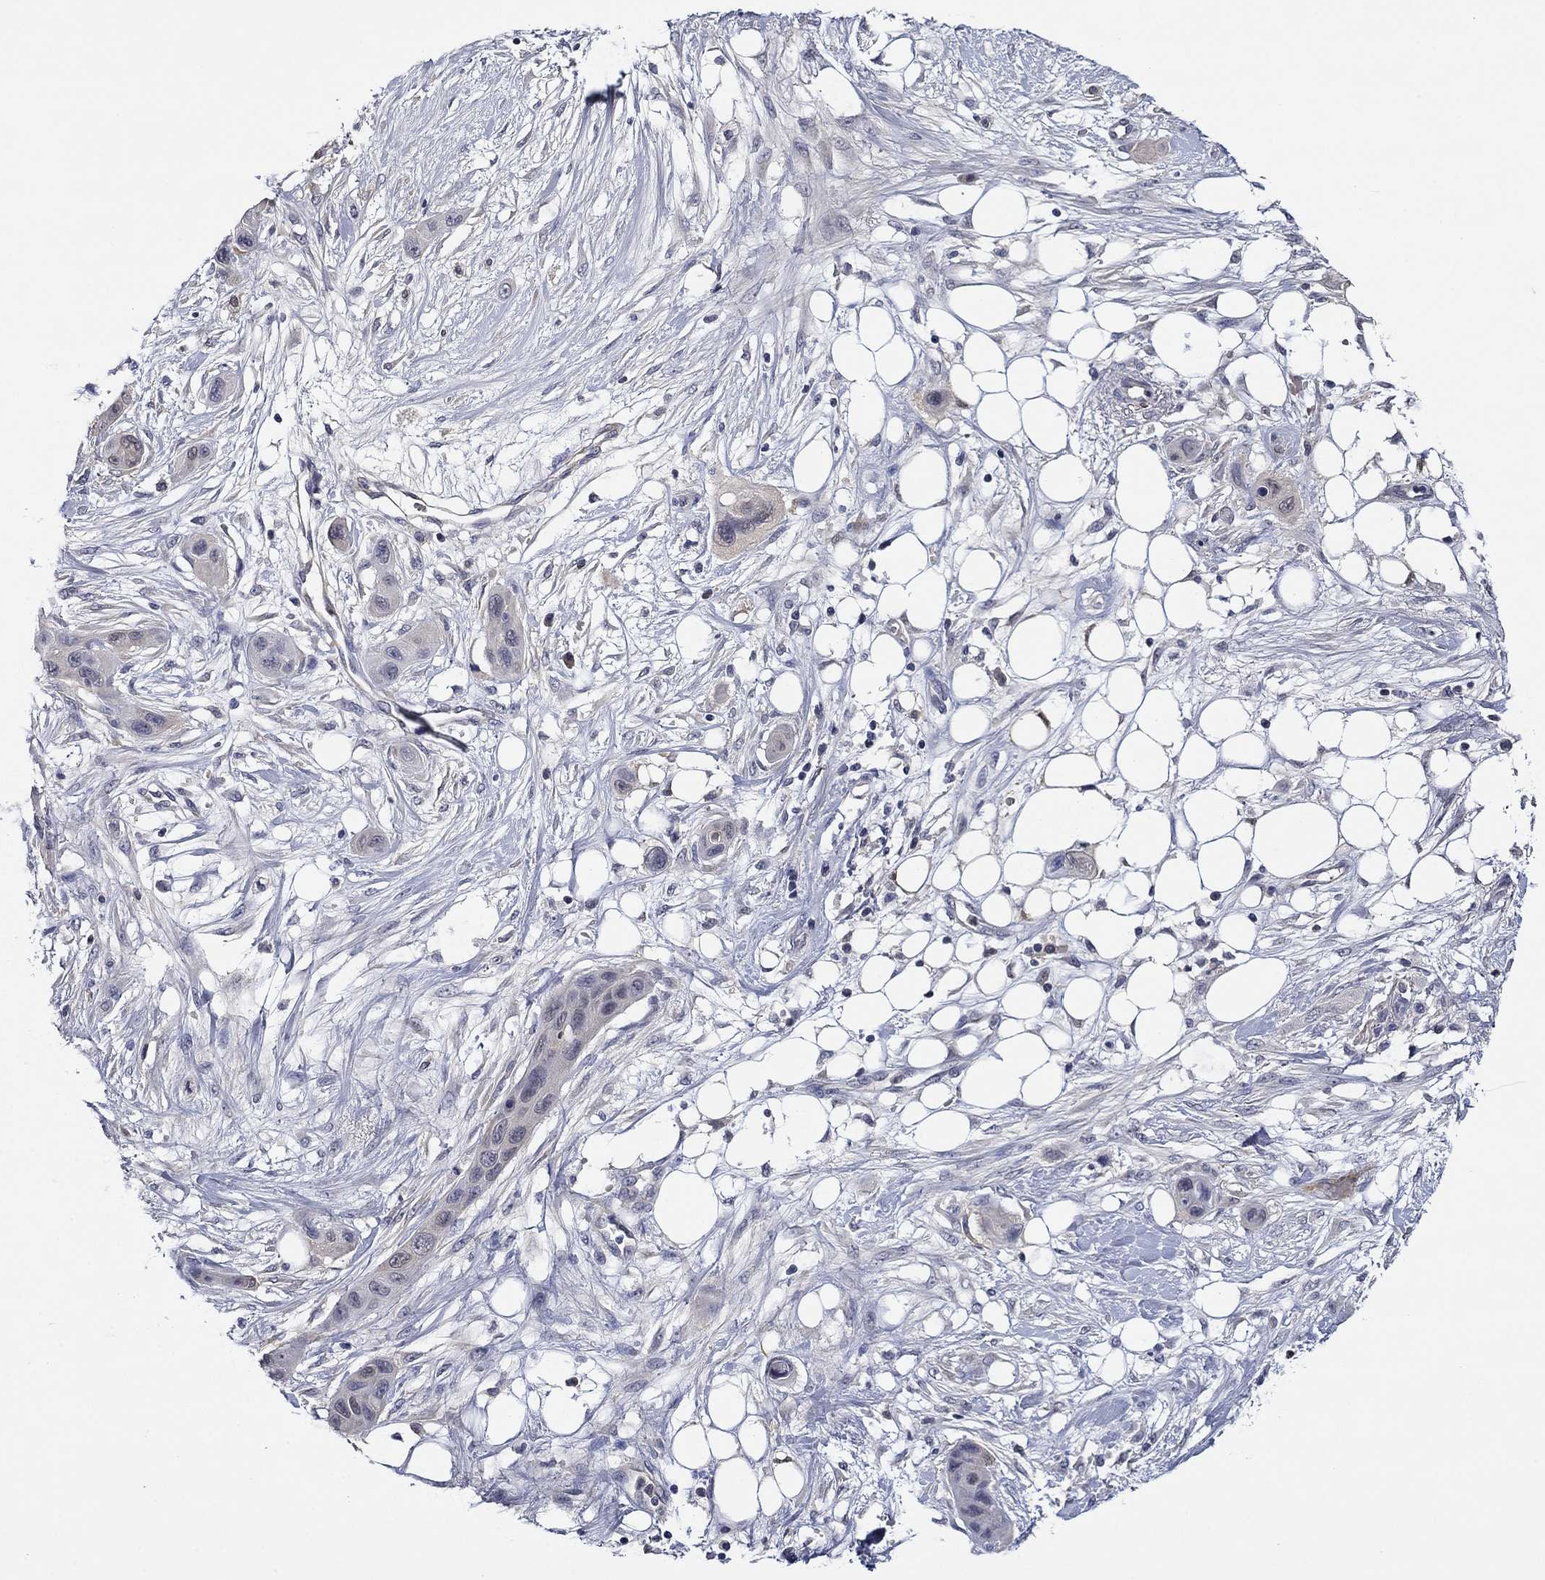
{"staining": {"intensity": "negative", "quantity": "none", "location": "none"}, "tissue": "skin cancer", "cell_type": "Tumor cells", "image_type": "cancer", "snomed": [{"axis": "morphology", "description": "Squamous cell carcinoma, NOS"}, {"axis": "topography", "description": "Skin"}], "caption": "The image shows no significant staining in tumor cells of skin cancer.", "gene": "DDTL", "patient": {"sex": "male", "age": 79}}